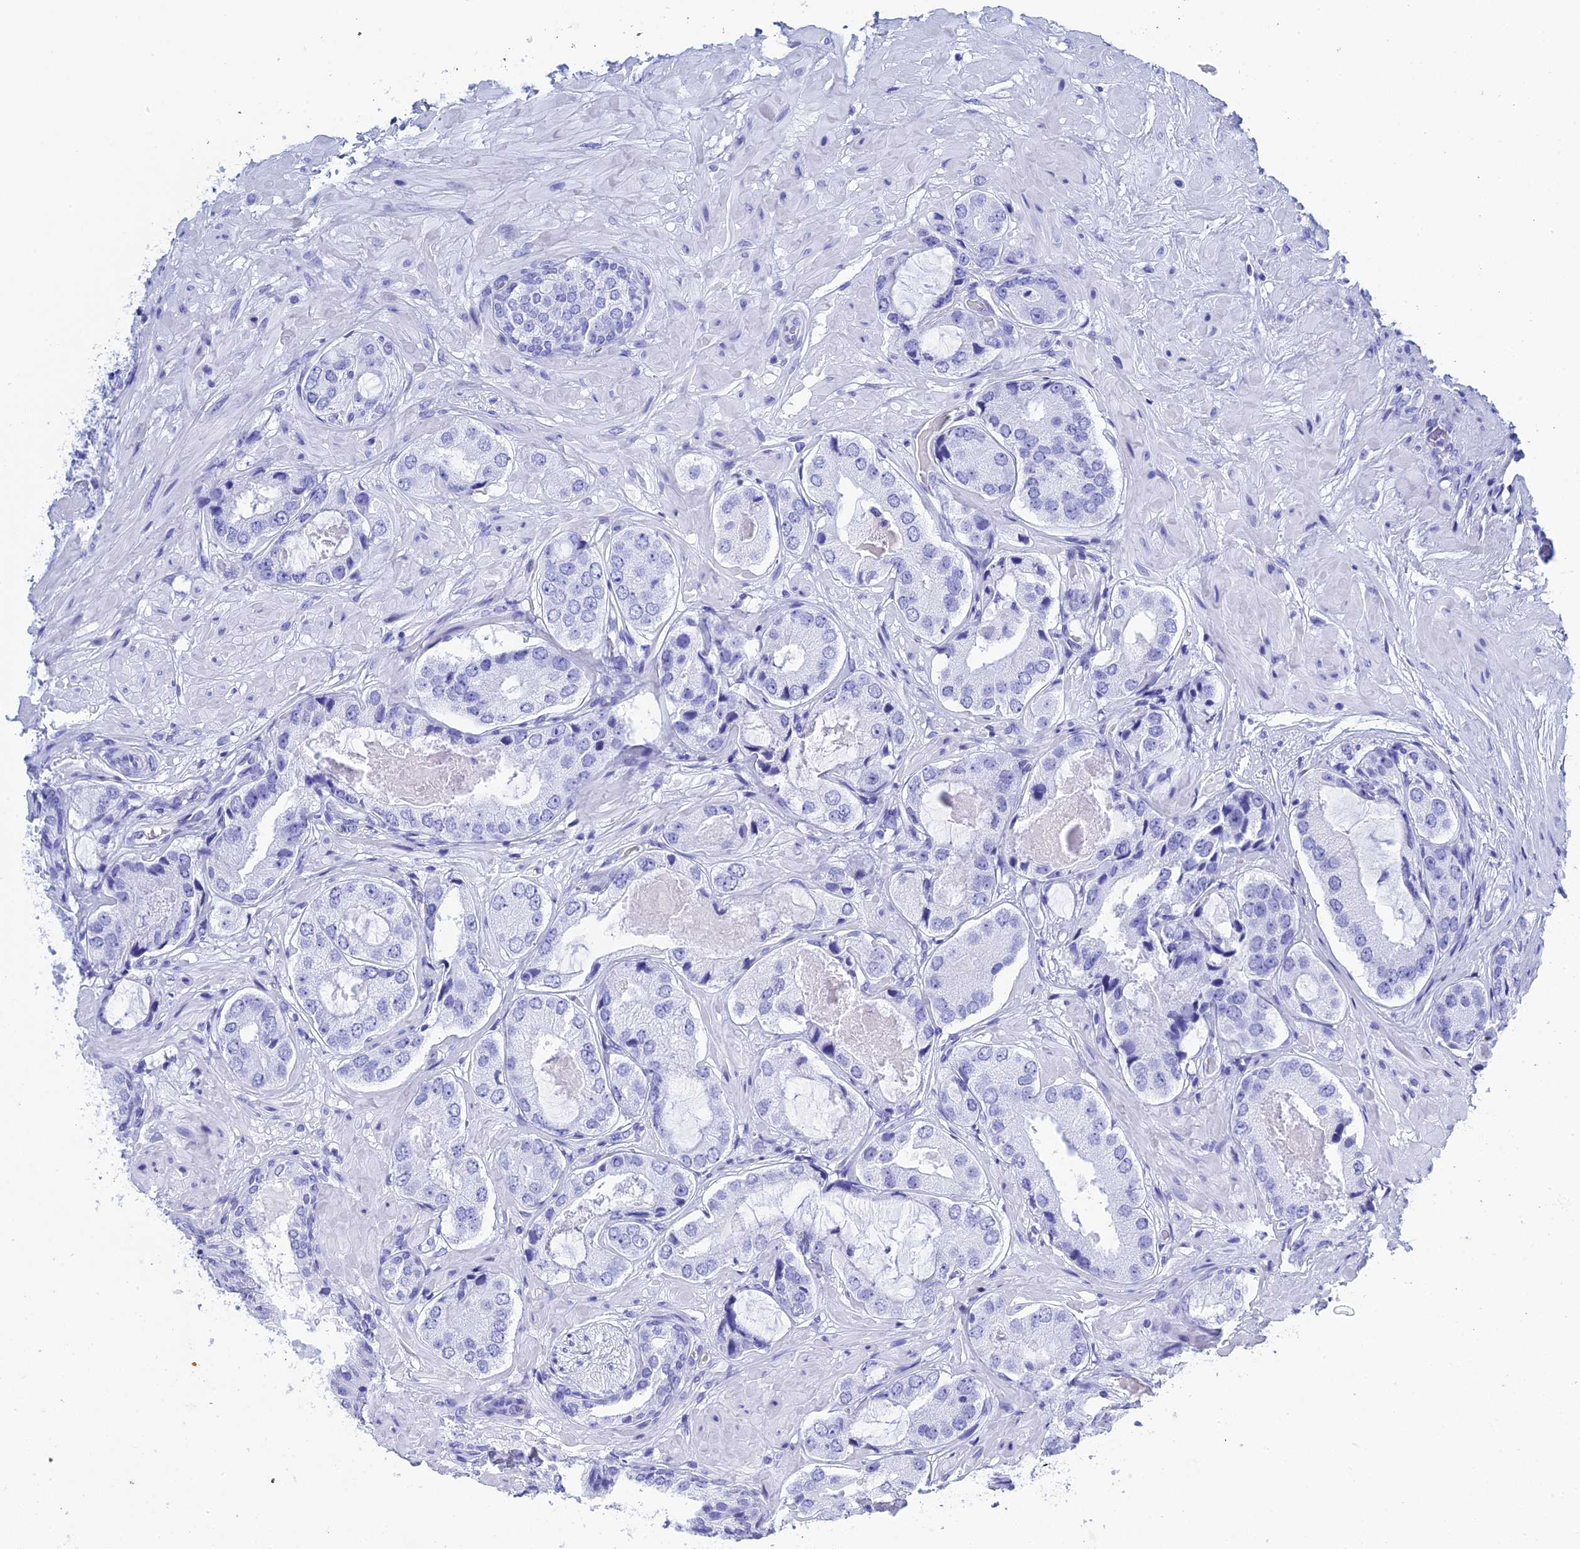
{"staining": {"intensity": "negative", "quantity": "none", "location": "none"}, "tissue": "prostate cancer", "cell_type": "Tumor cells", "image_type": "cancer", "snomed": [{"axis": "morphology", "description": "Adenocarcinoma, High grade"}, {"axis": "topography", "description": "Prostate"}], "caption": "Human prostate cancer (adenocarcinoma (high-grade)) stained for a protein using immunohistochemistry exhibits no positivity in tumor cells.", "gene": "TEX101", "patient": {"sex": "male", "age": 59}}